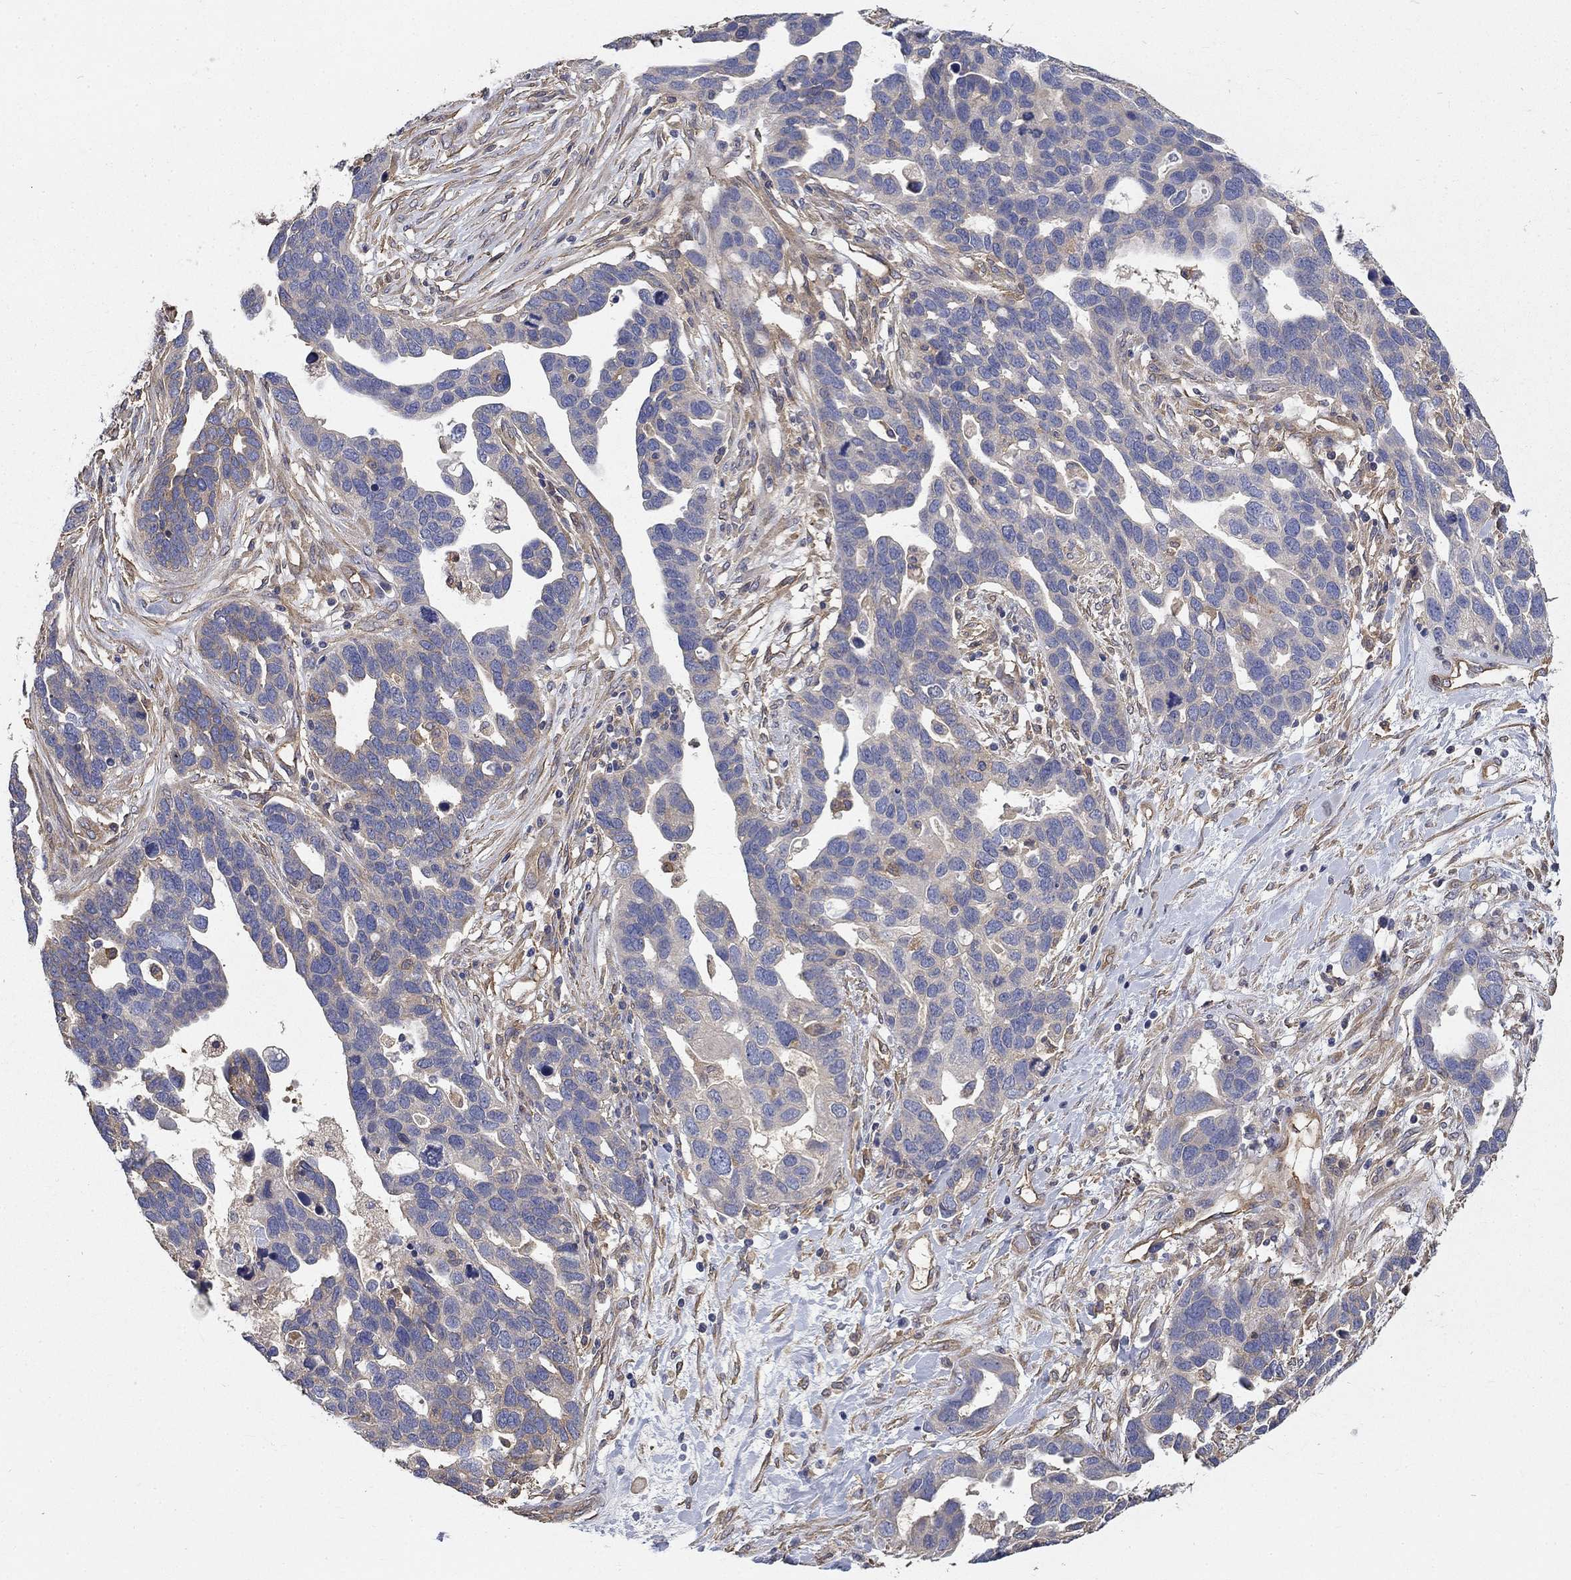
{"staining": {"intensity": "weak", "quantity": "<25%", "location": "cytoplasmic/membranous"}, "tissue": "ovarian cancer", "cell_type": "Tumor cells", "image_type": "cancer", "snomed": [{"axis": "morphology", "description": "Cystadenocarcinoma, serous, NOS"}, {"axis": "topography", "description": "Ovary"}], "caption": "Serous cystadenocarcinoma (ovarian) stained for a protein using immunohistochemistry (IHC) demonstrates no staining tumor cells.", "gene": "DPYSL2", "patient": {"sex": "female", "age": 54}}